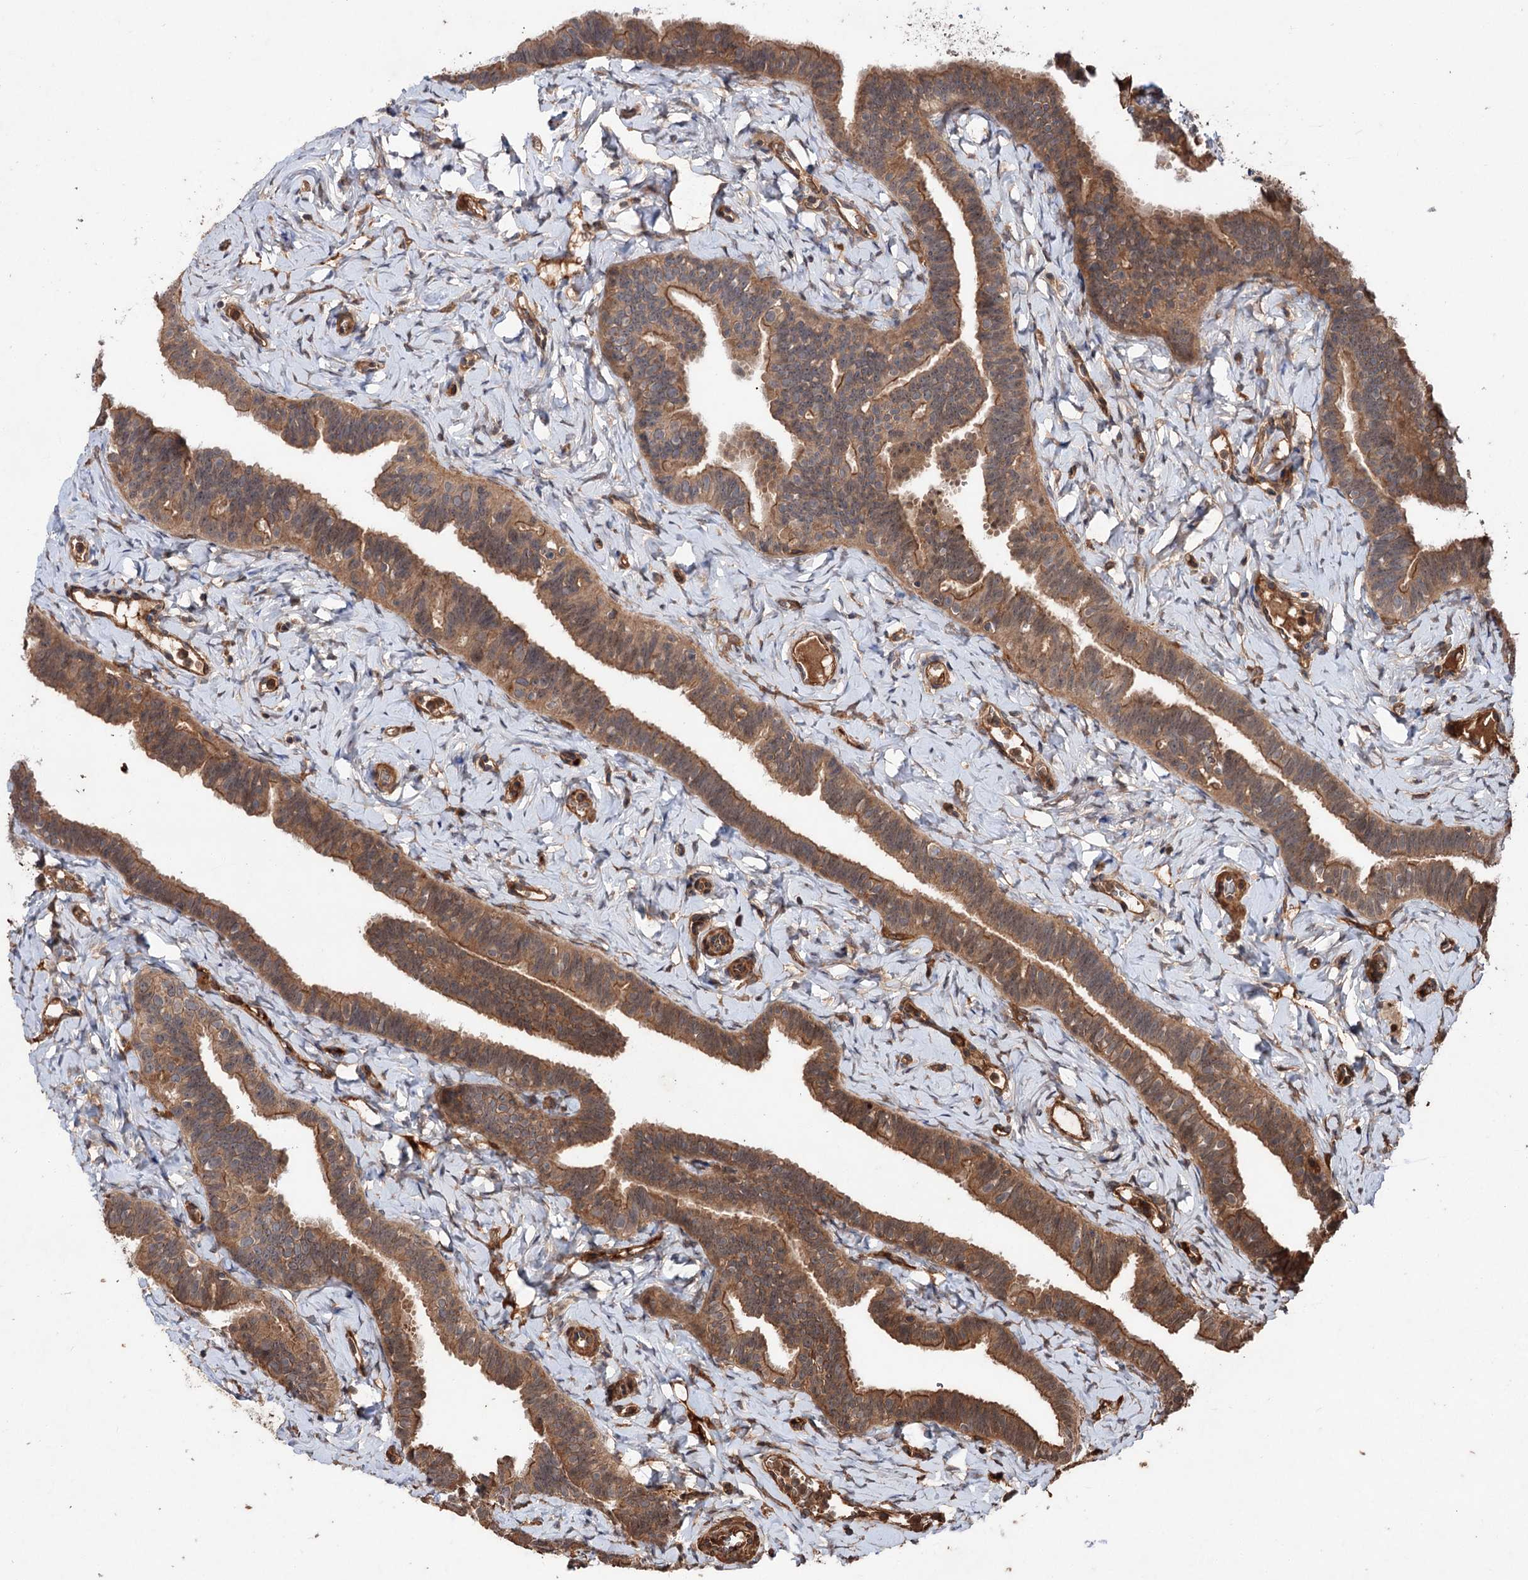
{"staining": {"intensity": "strong", "quantity": ">75%", "location": "cytoplasmic/membranous,nuclear"}, "tissue": "fallopian tube", "cell_type": "Glandular cells", "image_type": "normal", "snomed": [{"axis": "morphology", "description": "Normal tissue, NOS"}, {"axis": "topography", "description": "Fallopian tube"}], "caption": "Immunohistochemical staining of normal human fallopian tube shows >75% levels of strong cytoplasmic/membranous,nuclear protein expression in about >75% of glandular cells. The protein is stained brown, and the nuclei are stained in blue (DAB IHC with brightfield microscopy, high magnification).", "gene": "ADK", "patient": {"sex": "female", "age": 65}}